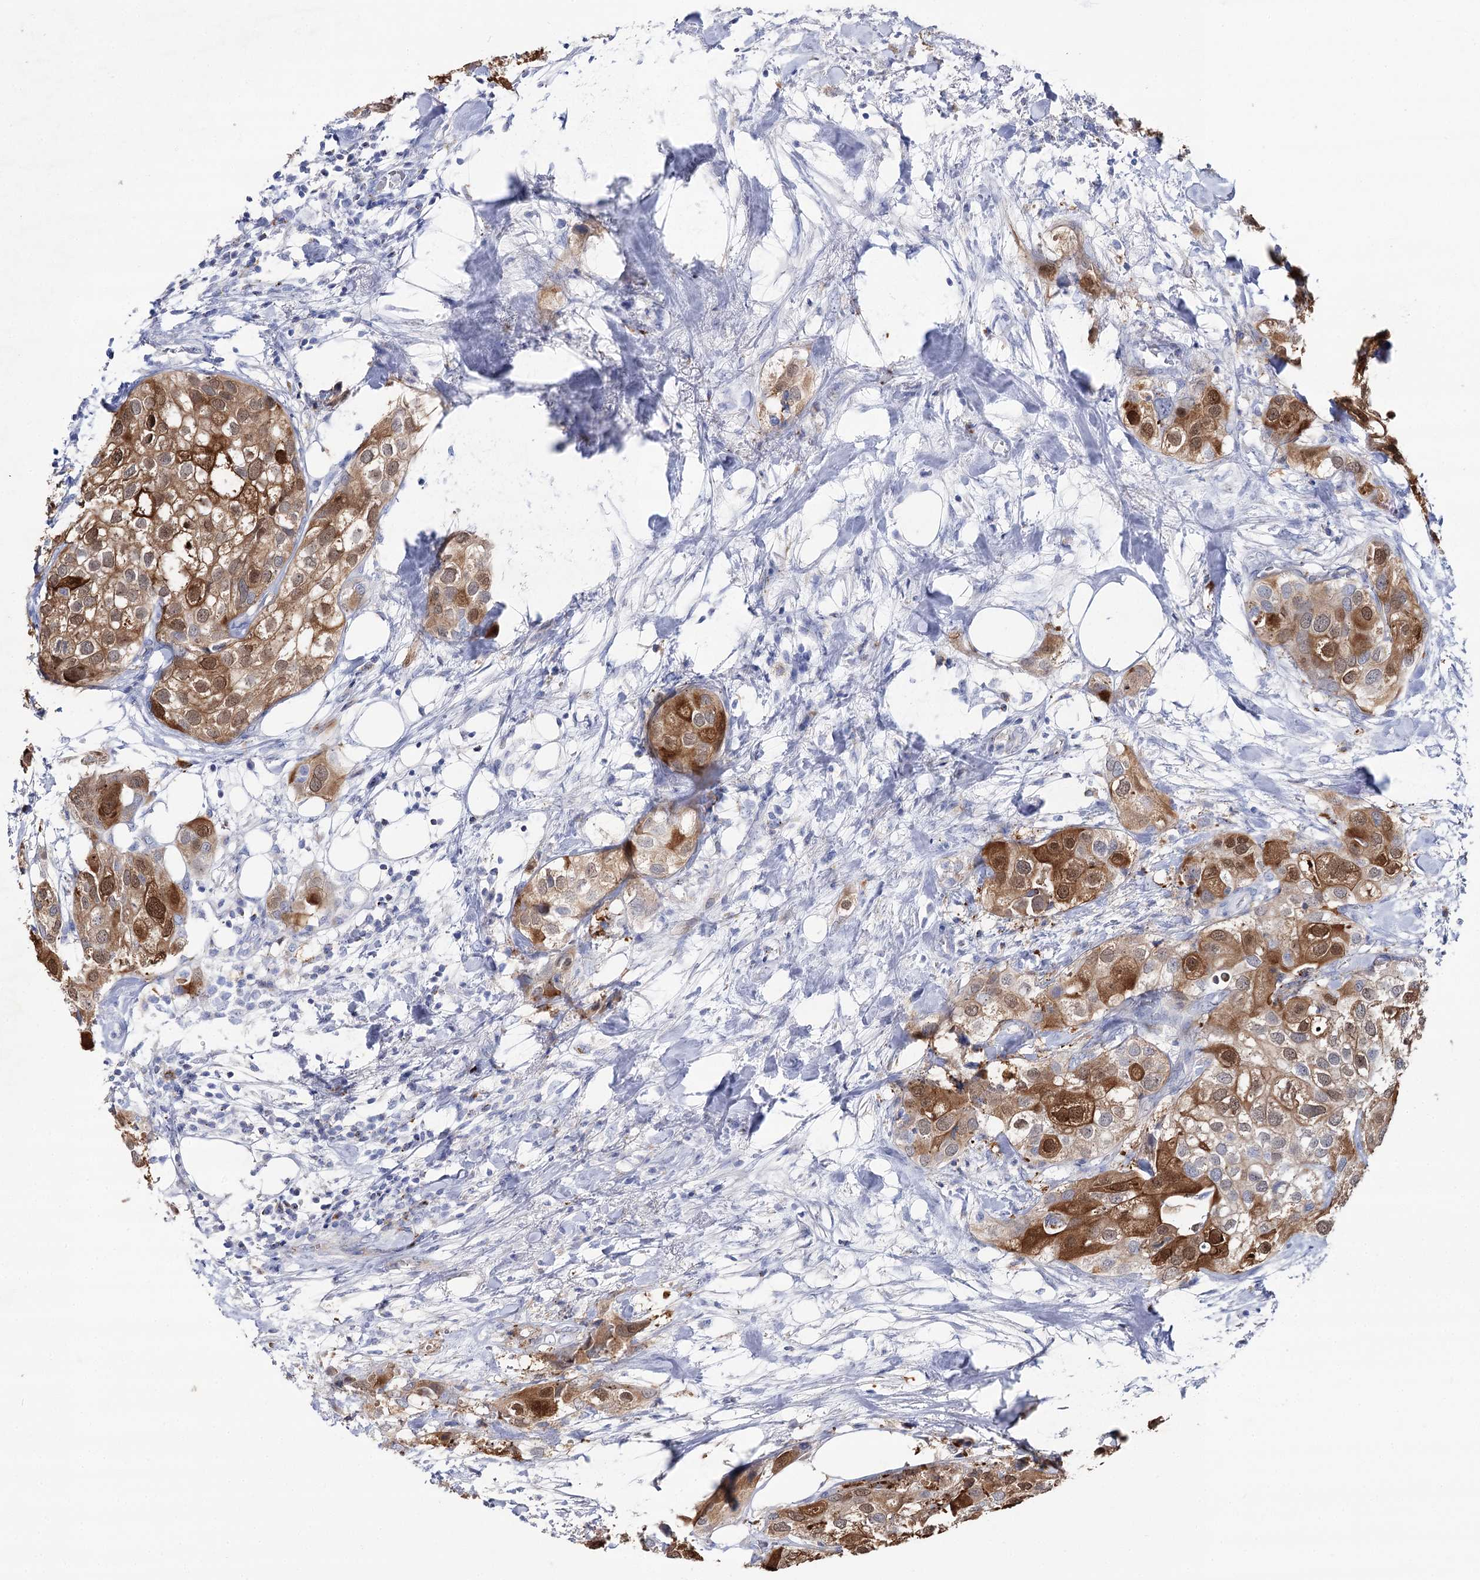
{"staining": {"intensity": "moderate", "quantity": ">75%", "location": "cytoplasmic/membranous,nuclear"}, "tissue": "urothelial cancer", "cell_type": "Tumor cells", "image_type": "cancer", "snomed": [{"axis": "morphology", "description": "Urothelial carcinoma, High grade"}, {"axis": "topography", "description": "Urinary bladder"}], "caption": "Tumor cells demonstrate moderate cytoplasmic/membranous and nuclear positivity in about >75% of cells in urothelial carcinoma (high-grade). (DAB (3,3'-diaminobenzidine) IHC, brown staining for protein, blue staining for nuclei).", "gene": "SLC3A1", "patient": {"sex": "male", "age": 64}}